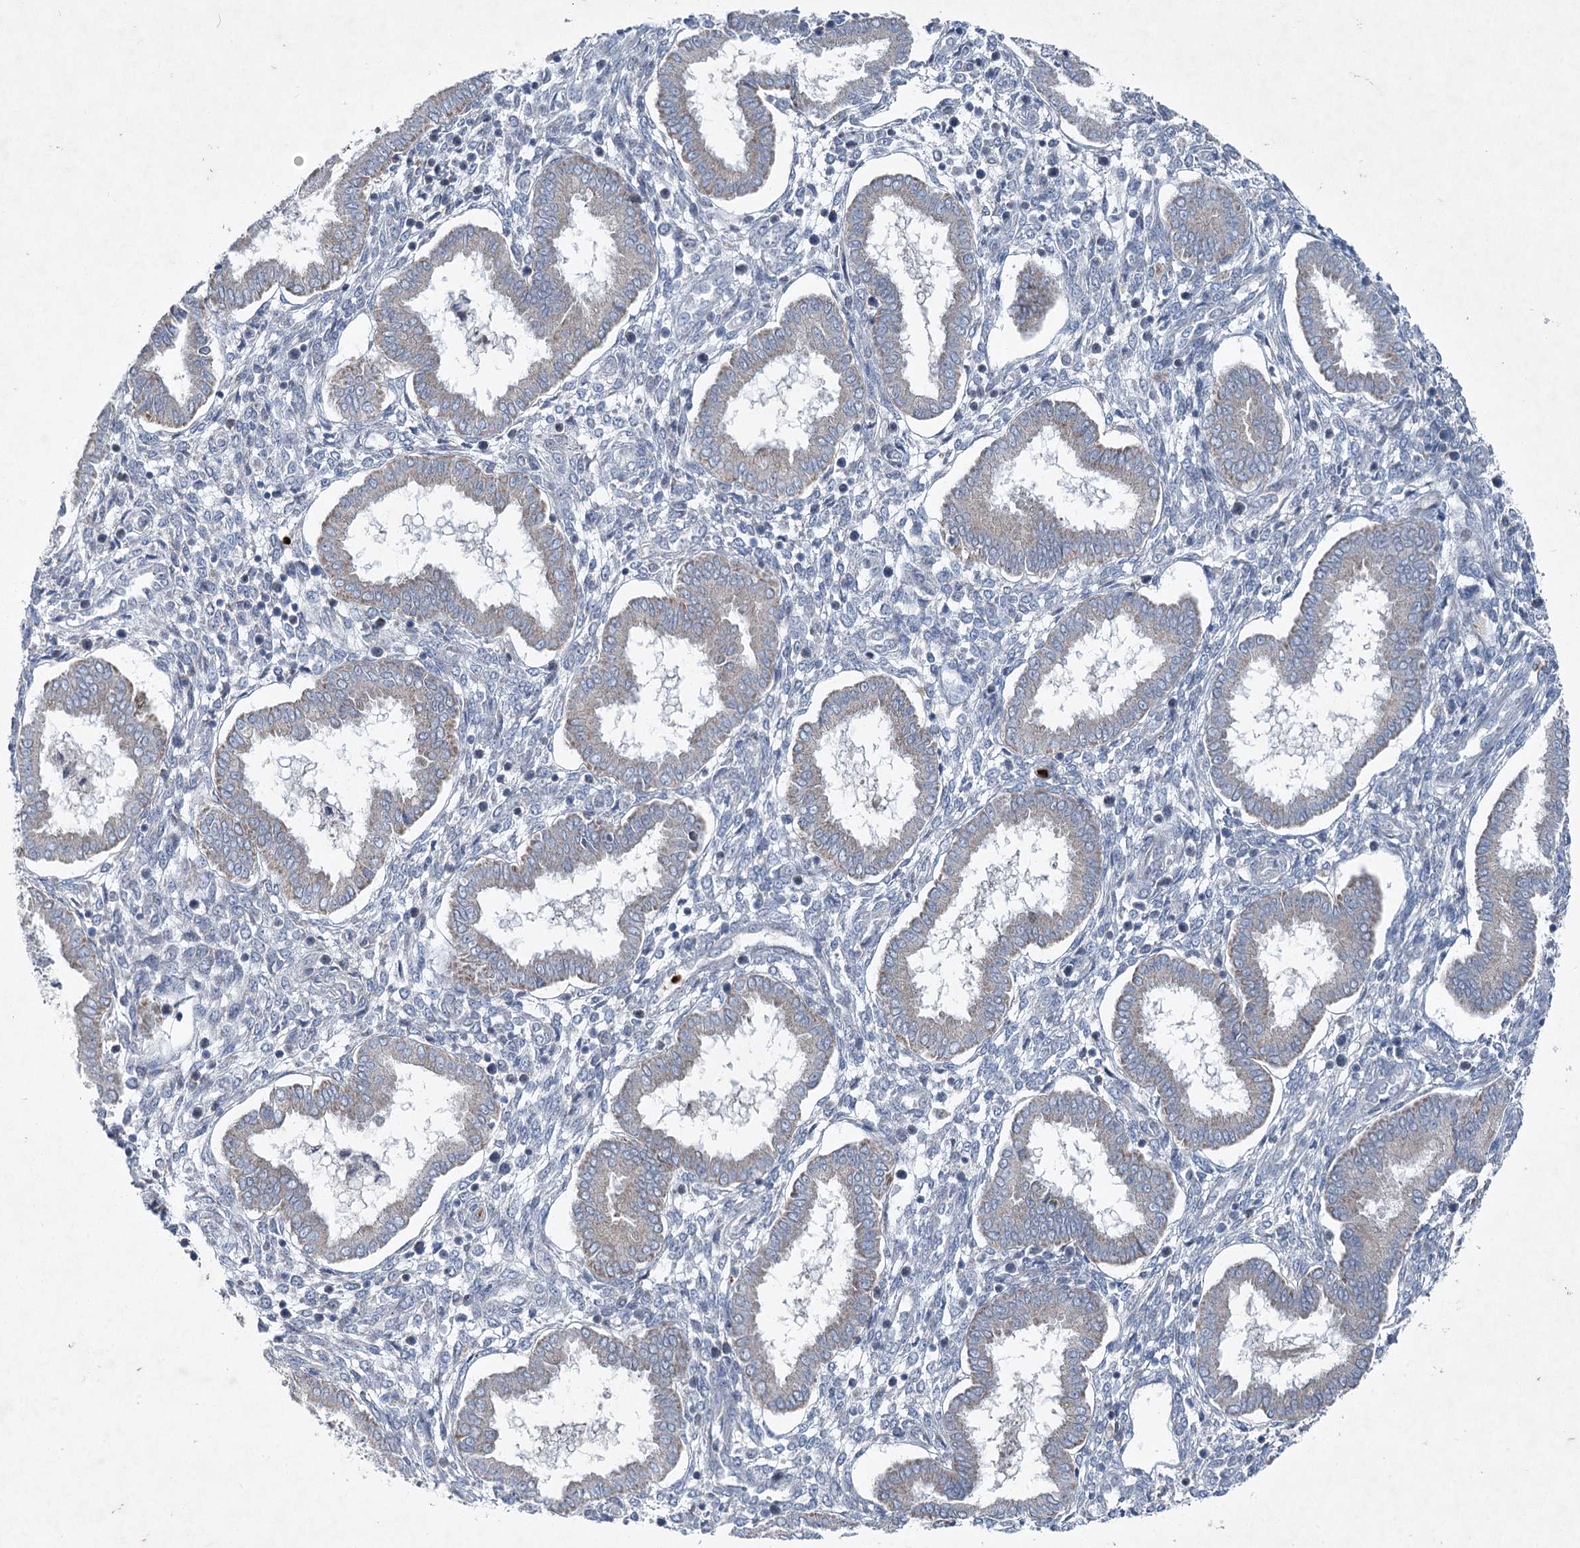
{"staining": {"intensity": "negative", "quantity": "none", "location": "none"}, "tissue": "endometrium", "cell_type": "Cells in endometrial stroma", "image_type": "normal", "snomed": [{"axis": "morphology", "description": "Normal tissue, NOS"}, {"axis": "topography", "description": "Endometrium"}], "caption": "IHC image of normal endometrium: endometrium stained with DAB (3,3'-diaminobenzidine) displays no significant protein expression in cells in endometrial stroma. Brightfield microscopy of immunohistochemistry (IHC) stained with DAB (brown) and hematoxylin (blue), captured at high magnification.", "gene": "ENSG00000285330", "patient": {"sex": "female", "age": 24}}